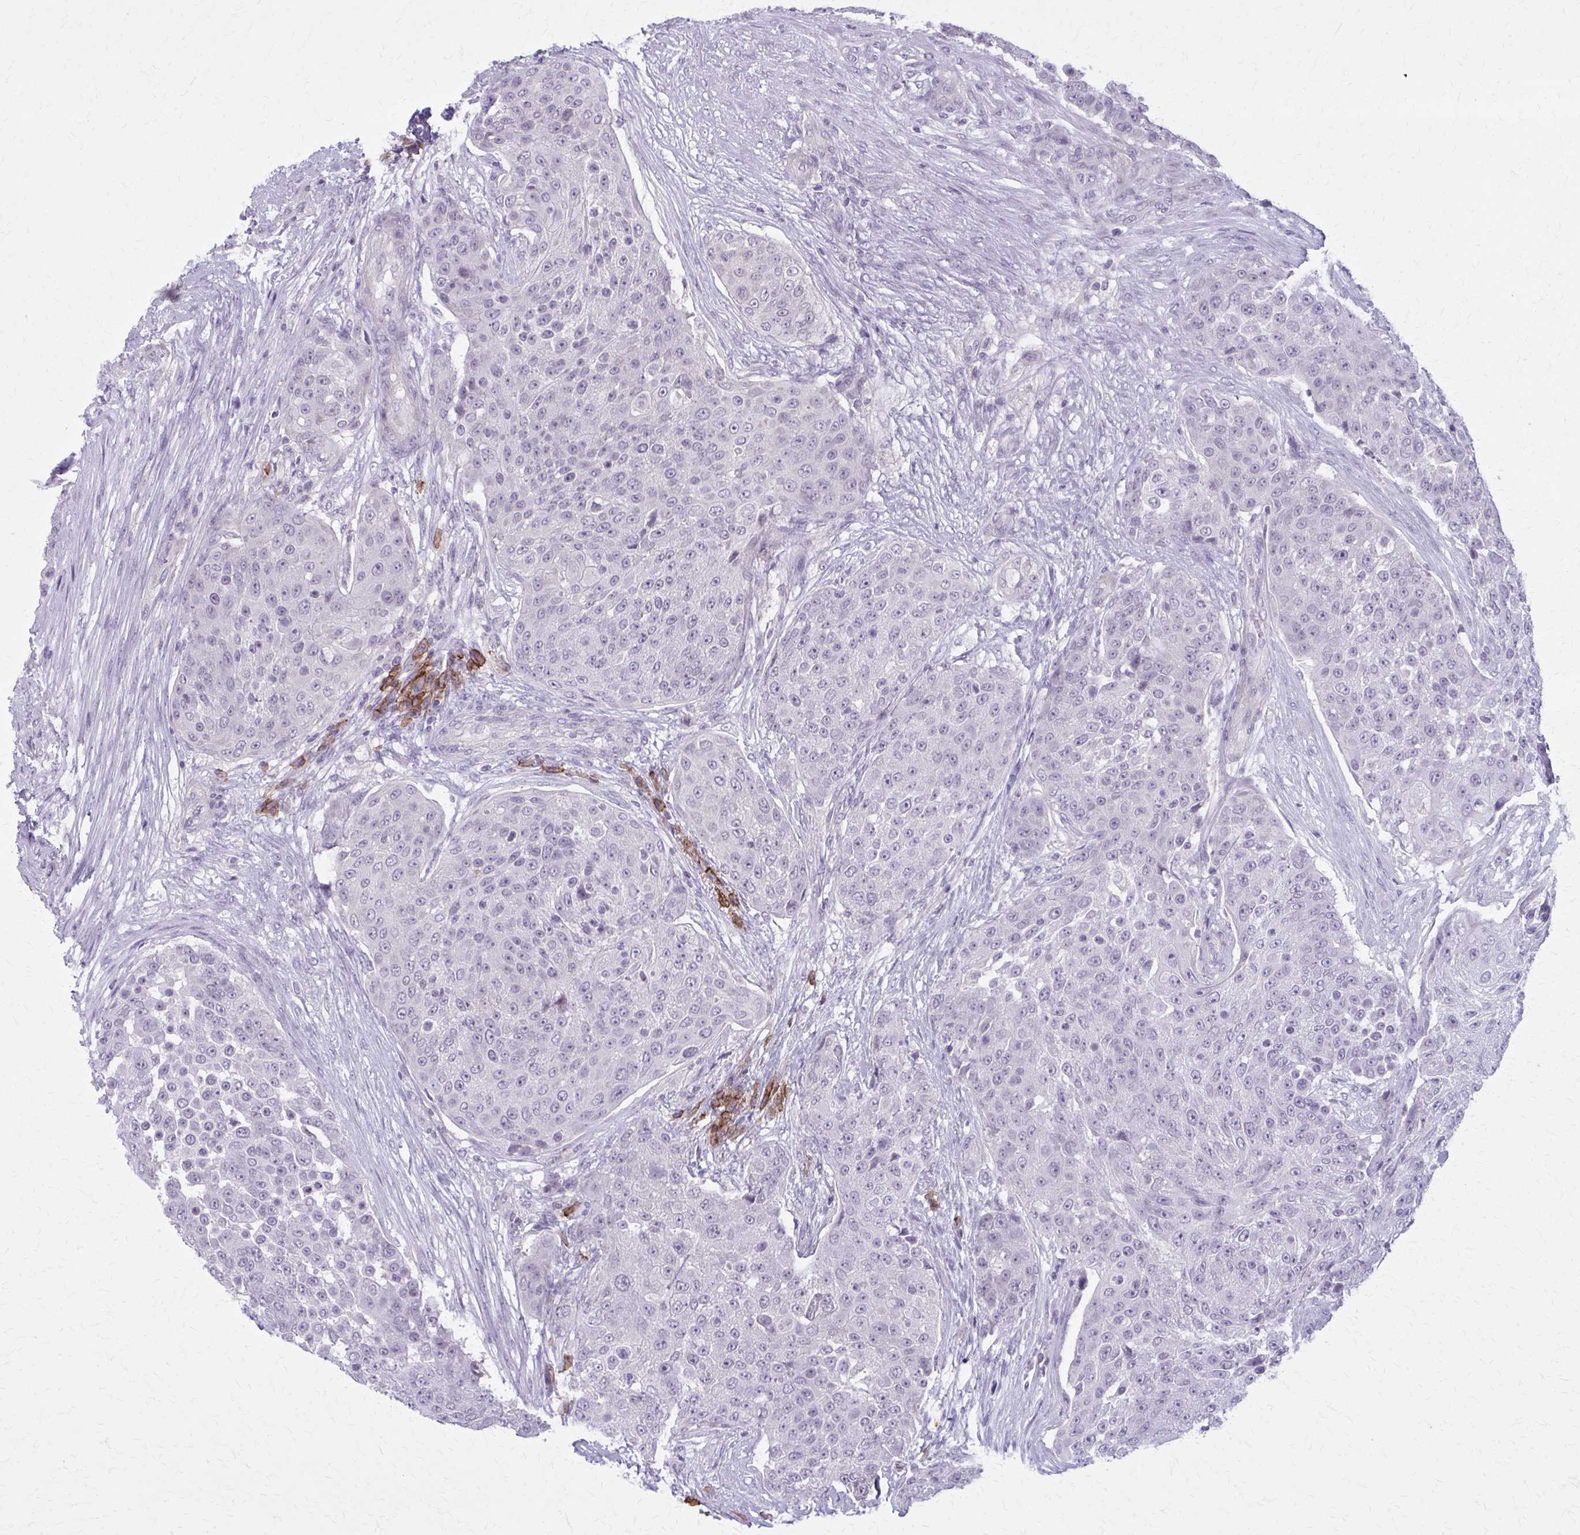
{"staining": {"intensity": "negative", "quantity": "none", "location": "none"}, "tissue": "urothelial cancer", "cell_type": "Tumor cells", "image_type": "cancer", "snomed": [{"axis": "morphology", "description": "Urothelial carcinoma, High grade"}, {"axis": "topography", "description": "Urinary bladder"}], "caption": "DAB (3,3'-diaminobenzidine) immunohistochemical staining of human urothelial cancer exhibits no significant expression in tumor cells.", "gene": "CD38", "patient": {"sex": "female", "age": 63}}